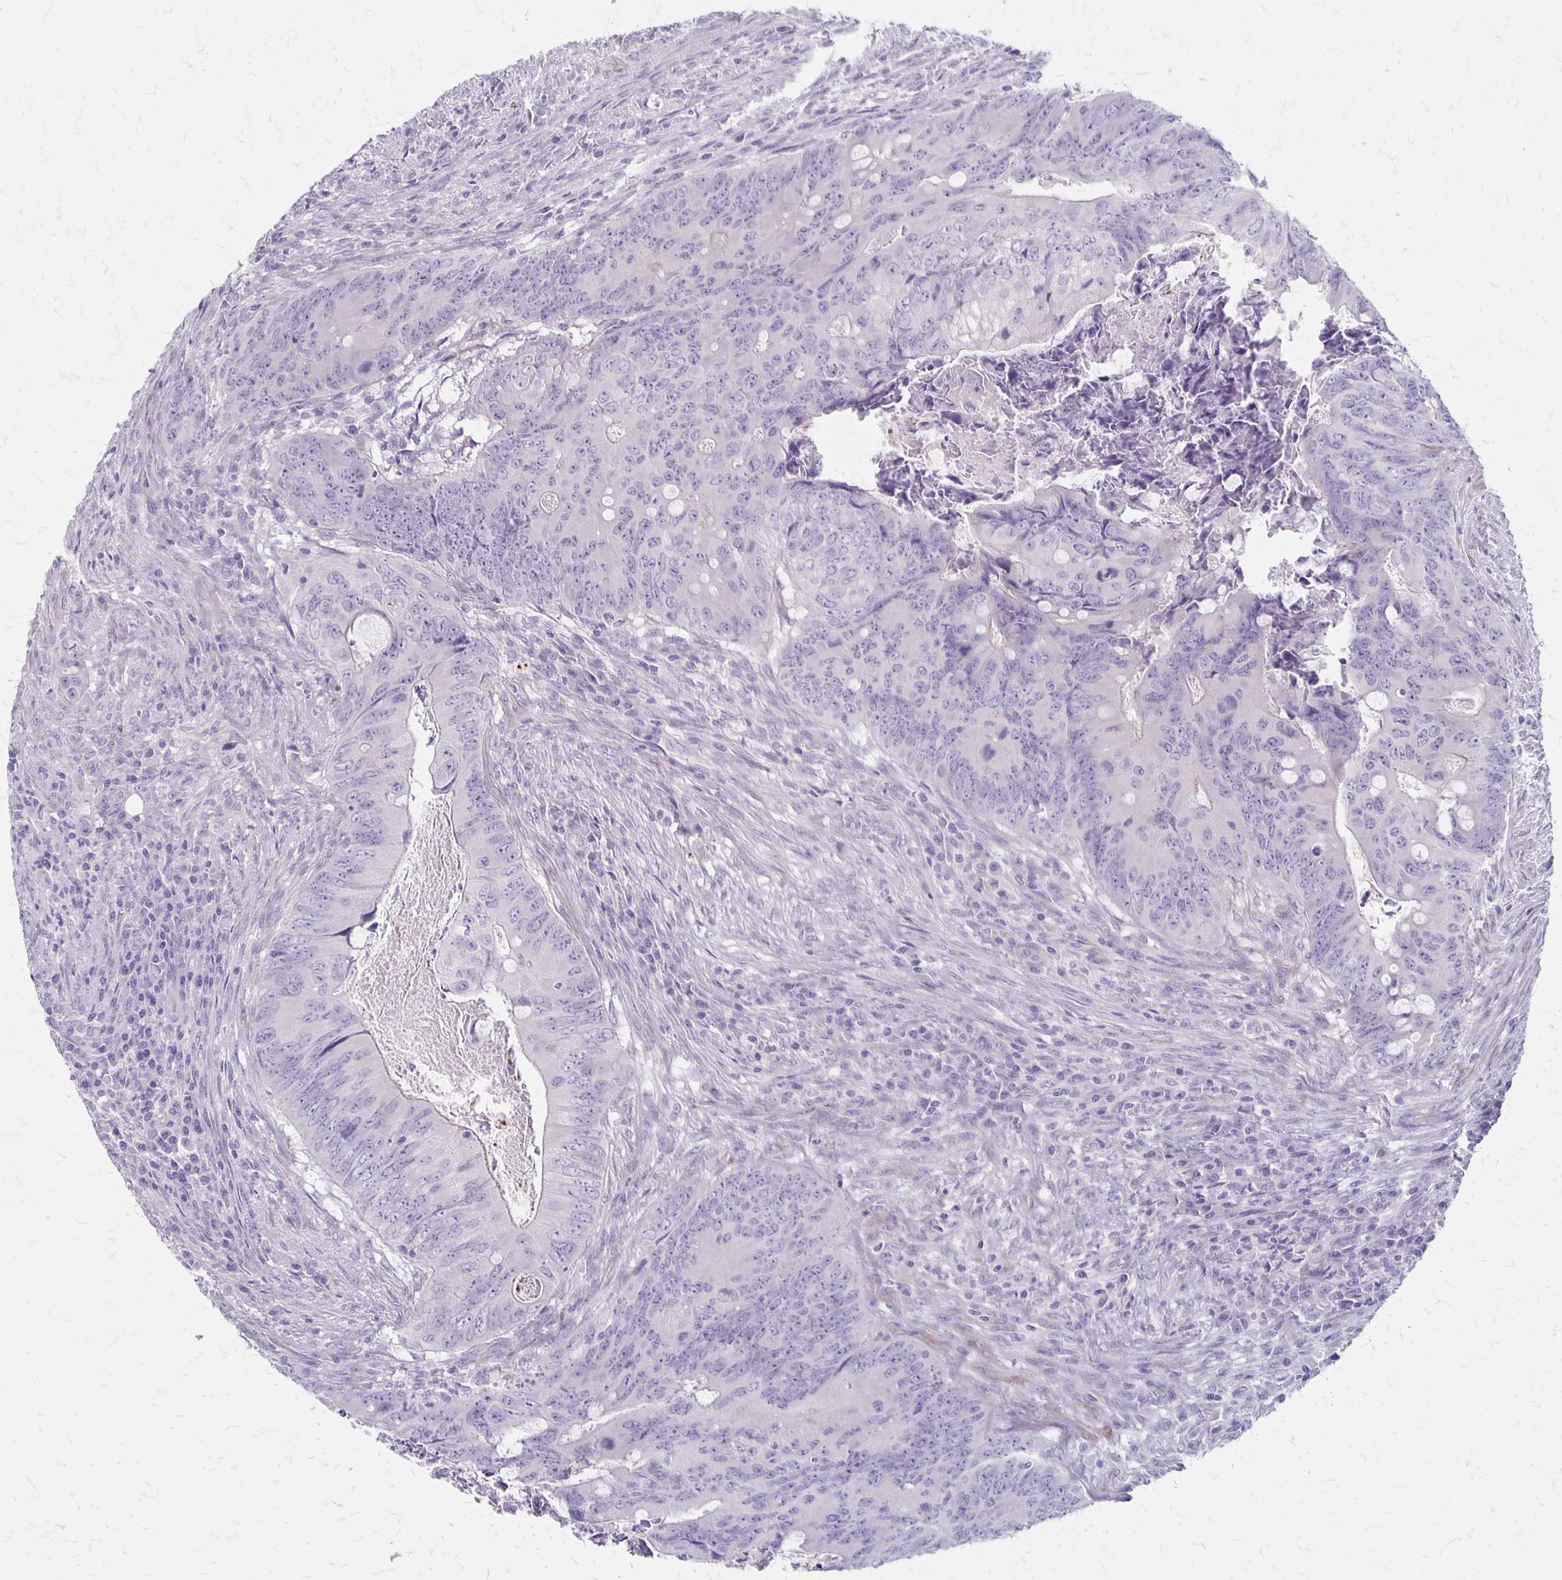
{"staining": {"intensity": "negative", "quantity": "none", "location": "none"}, "tissue": "colorectal cancer", "cell_type": "Tumor cells", "image_type": "cancer", "snomed": [{"axis": "morphology", "description": "Adenocarcinoma, NOS"}, {"axis": "topography", "description": "Colon"}], "caption": "Immunohistochemical staining of colorectal cancer (adenocarcinoma) reveals no significant positivity in tumor cells.", "gene": "HOMER1", "patient": {"sex": "female", "age": 74}}